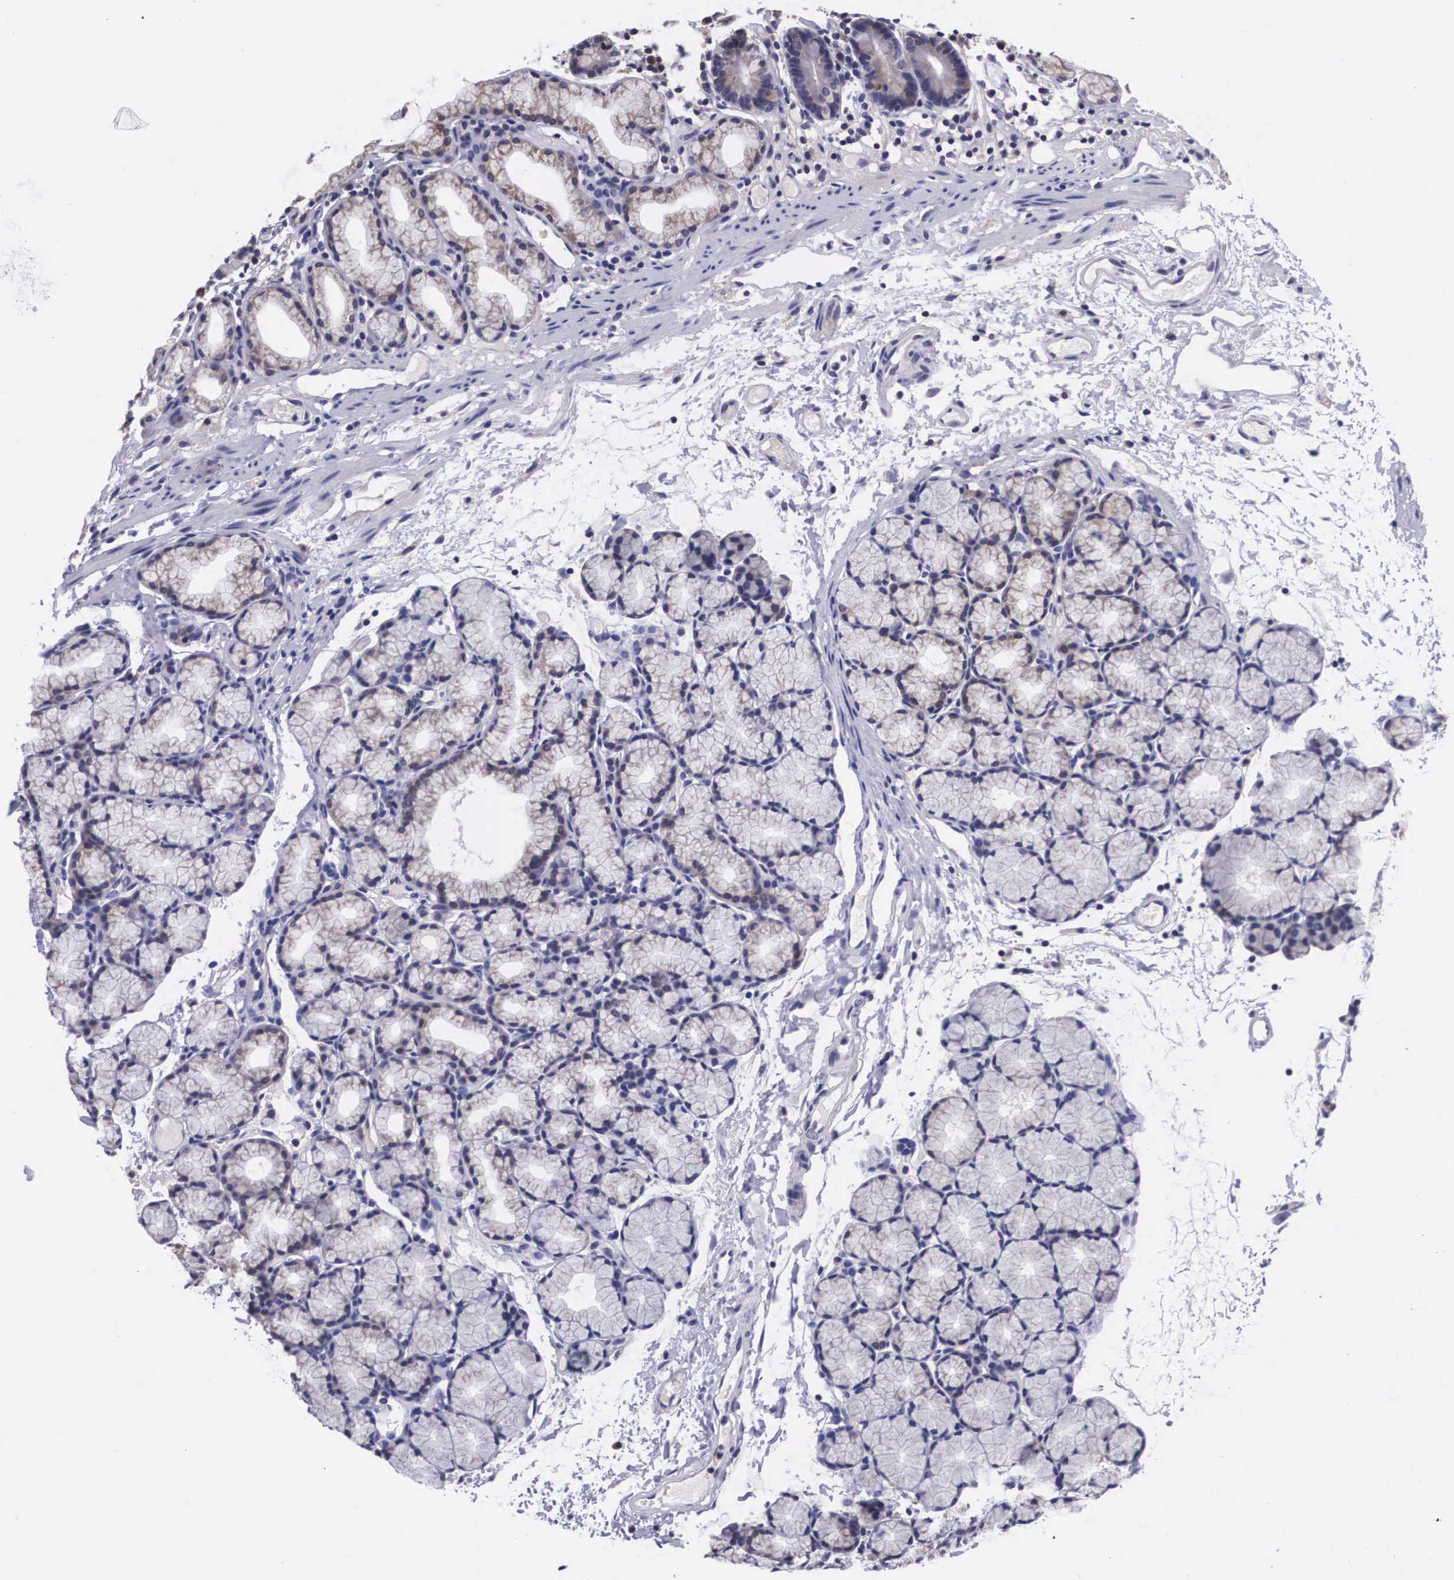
{"staining": {"intensity": "weak", "quantity": "25%-75%", "location": "cytoplasmic/membranous"}, "tissue": "duodenum", "cell_type": "Glandular cells", "image_type": "normal", "snomed": [{"axis": "morphology", "description": "Normal tissue, NOS"}, {"axis": "topography", "description": "Duodenum"}], "caption": "Protein staining of unremarkable duodenum displays weak cytoplasmic/membranous expression in approximately 25%-75% of glandular cells. The staining was performed using DAB, with brown indicating positive protein expression. Nuclei are stained blue with hematoxylin.", "gene": "ARG2", "patient": {"sex": "female", "age": 48}}